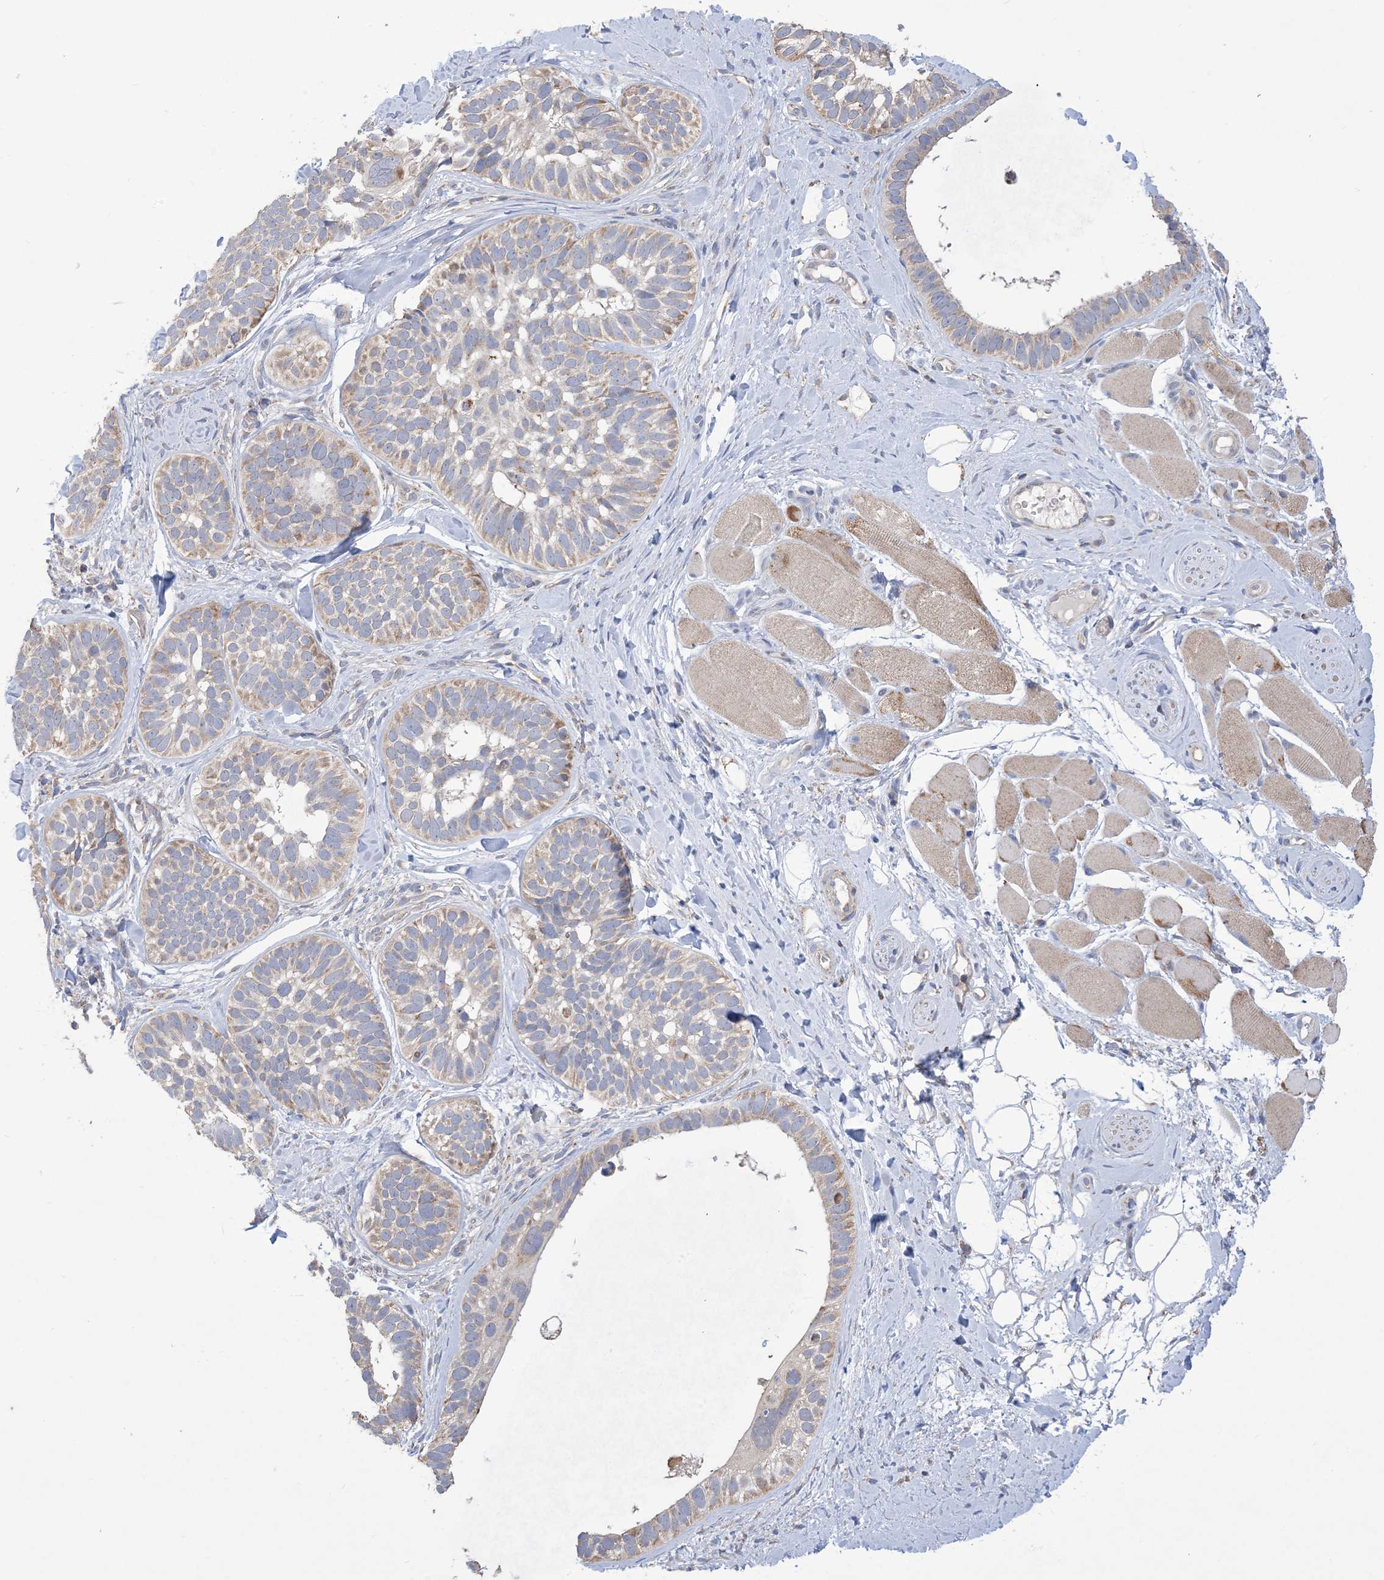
{"staining": {"intensity": "weak", "quantity": "25%-75%", "location": "cytoplasmic/membranous"}, "tissue": "skin cancer", "cell_type": "Tumor cells", "image_type": "cancer", "snomed": [{"axis": "morphology", "description": "Basal cell carcinoma"}, {"axis": "topography", "description": "Skin"}], "caption": "Immunohistochemistry (IHC) of human skin basal cell carcinoma demonstrates low levels of weak cytoplasmic/membranous expression in approximately 25%-75% of tumor cells. (DAB (3,3'-diaminobenzidine) IHC with brightfield microscopy, high magnification).", "gene": "CLEC16A", "patient": {"sex": "male", "age": 62}}